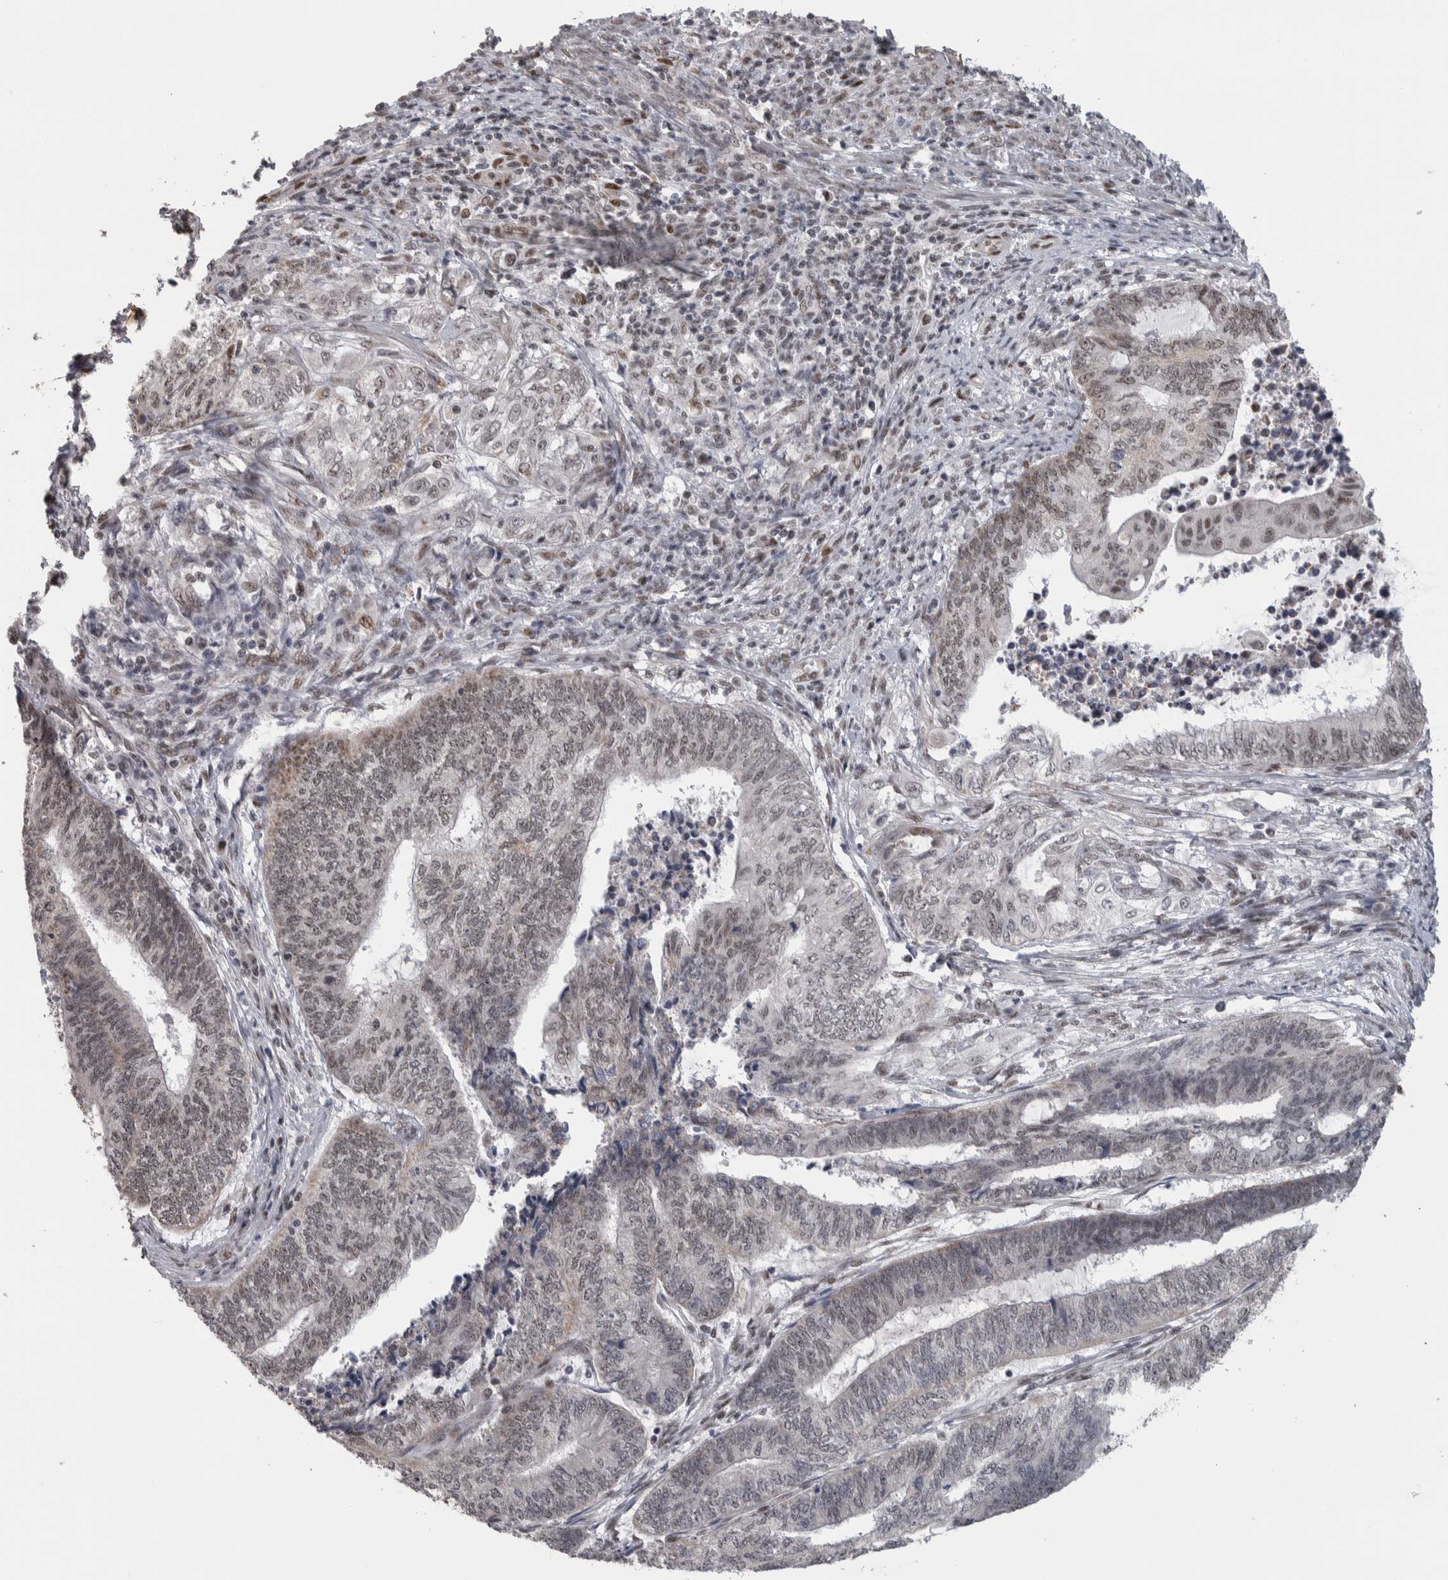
{"staining": {"intensity": "weak", "quantity": "<25%", "location": "nuclear"}, "tissue": "endometrial cancer", "cell_type": "Tumor cells", "image_type": "cancer", "snomed": [{"axis": "morphology", "description": "Adenocarcinoma, NOS"}, {"axis": "topography", "description": "Uterus"}, {"axis": "topography", "description": "Endometrium"}], "caption": "Photomicrograph shows no significant protein positivity in tumor cells of endometrial adenocarcinoma.", "gene": "HEXIM2", "patient": {"sex": "female", "age": 70}}